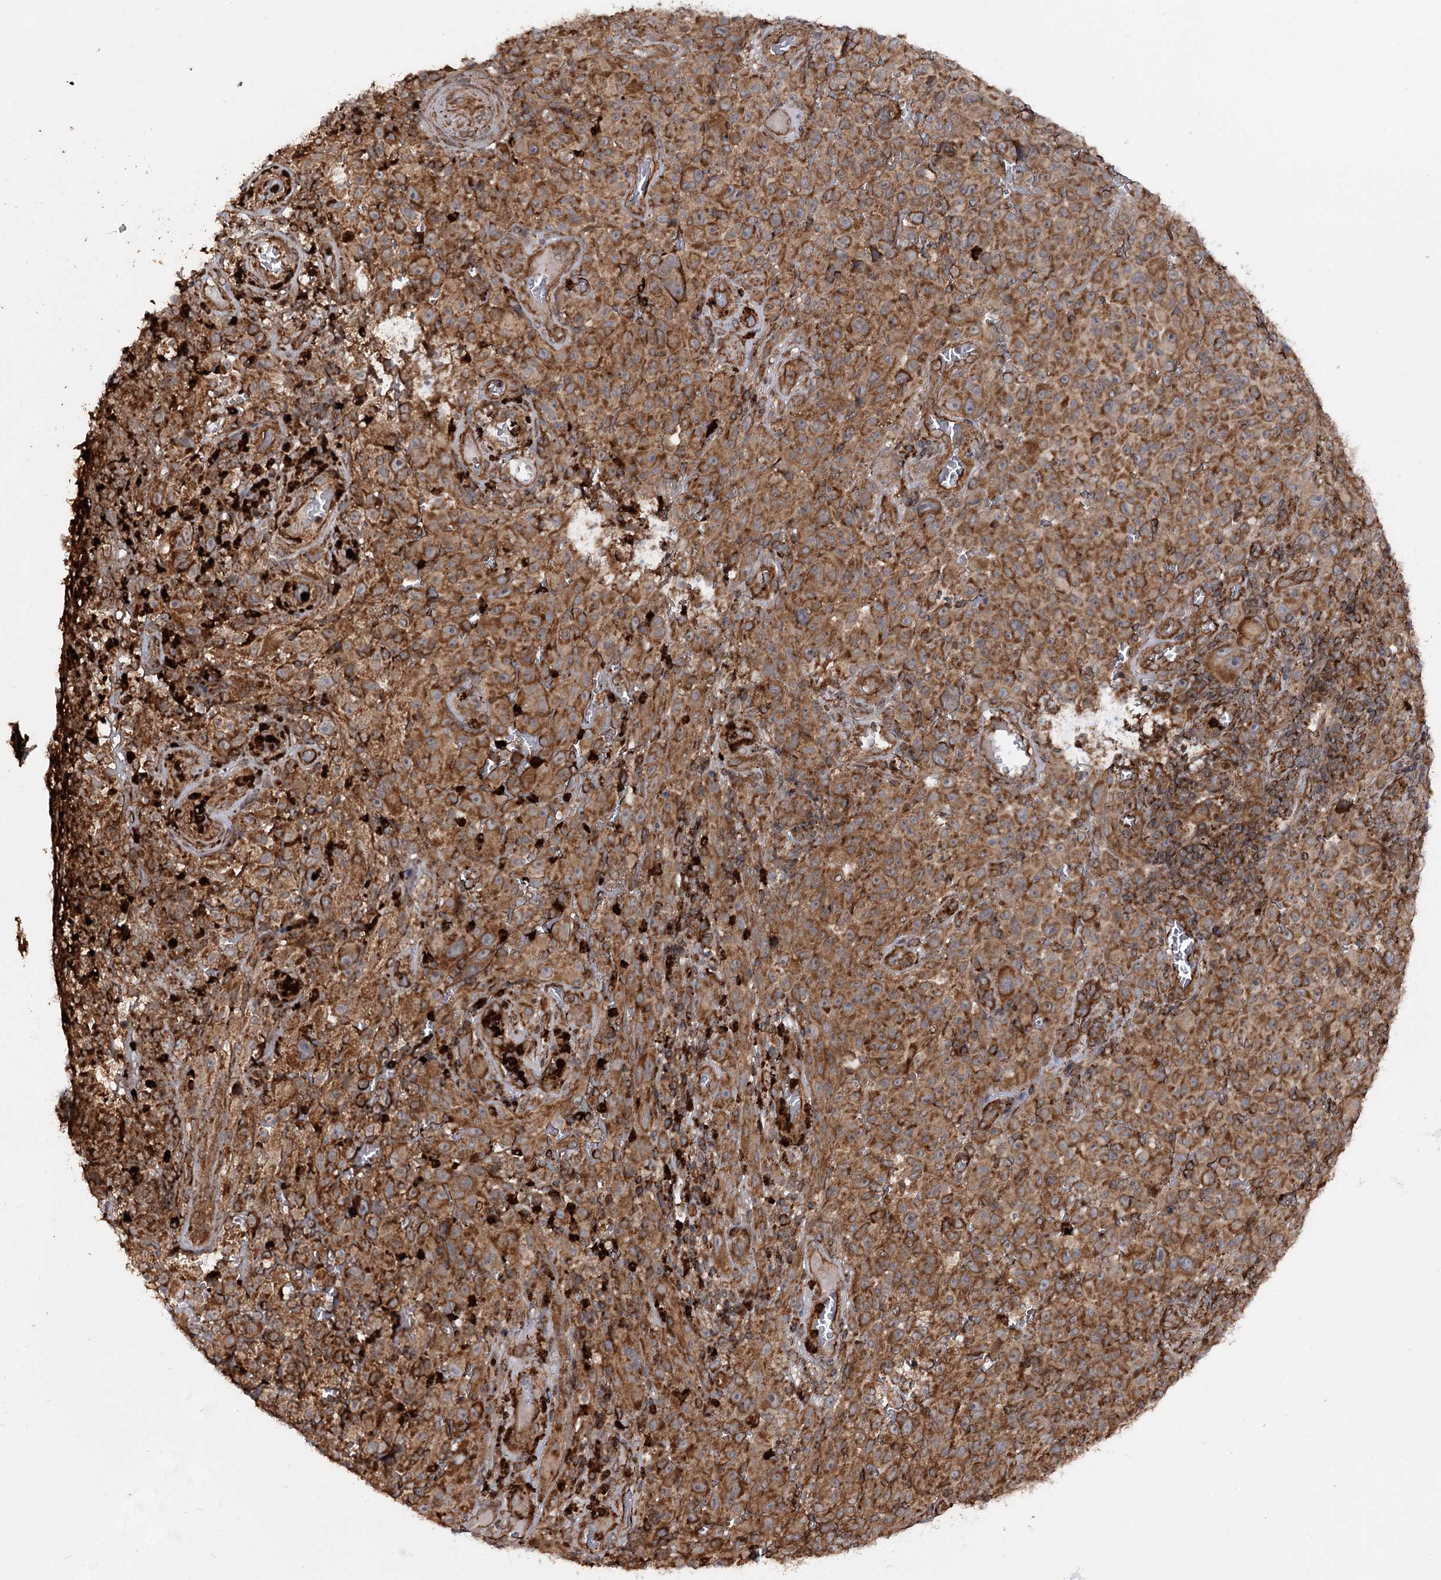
{"staining": {"intensity": "moderate", "quantity": ">75%", "location": "cytoplasmic/membranous"}, "tissue": "melanoma", "cell_type": "Tumor cells", "image_type": "cancer", "snomed": [{"axis": "morphology", "description": "Malignant melanoma, NOS"}, {"axis": "topography", "description": "Skin"}], "caption": "The image shows a brown stain indicating the presence of a protein in the cytoplasmic/membranous of tumor cells in malignant melanoma. (IHC, brightfield microscopy, high magnification).", "gene": "FGFR1OP2", "patient": {"sex": "female", "age": 82}}